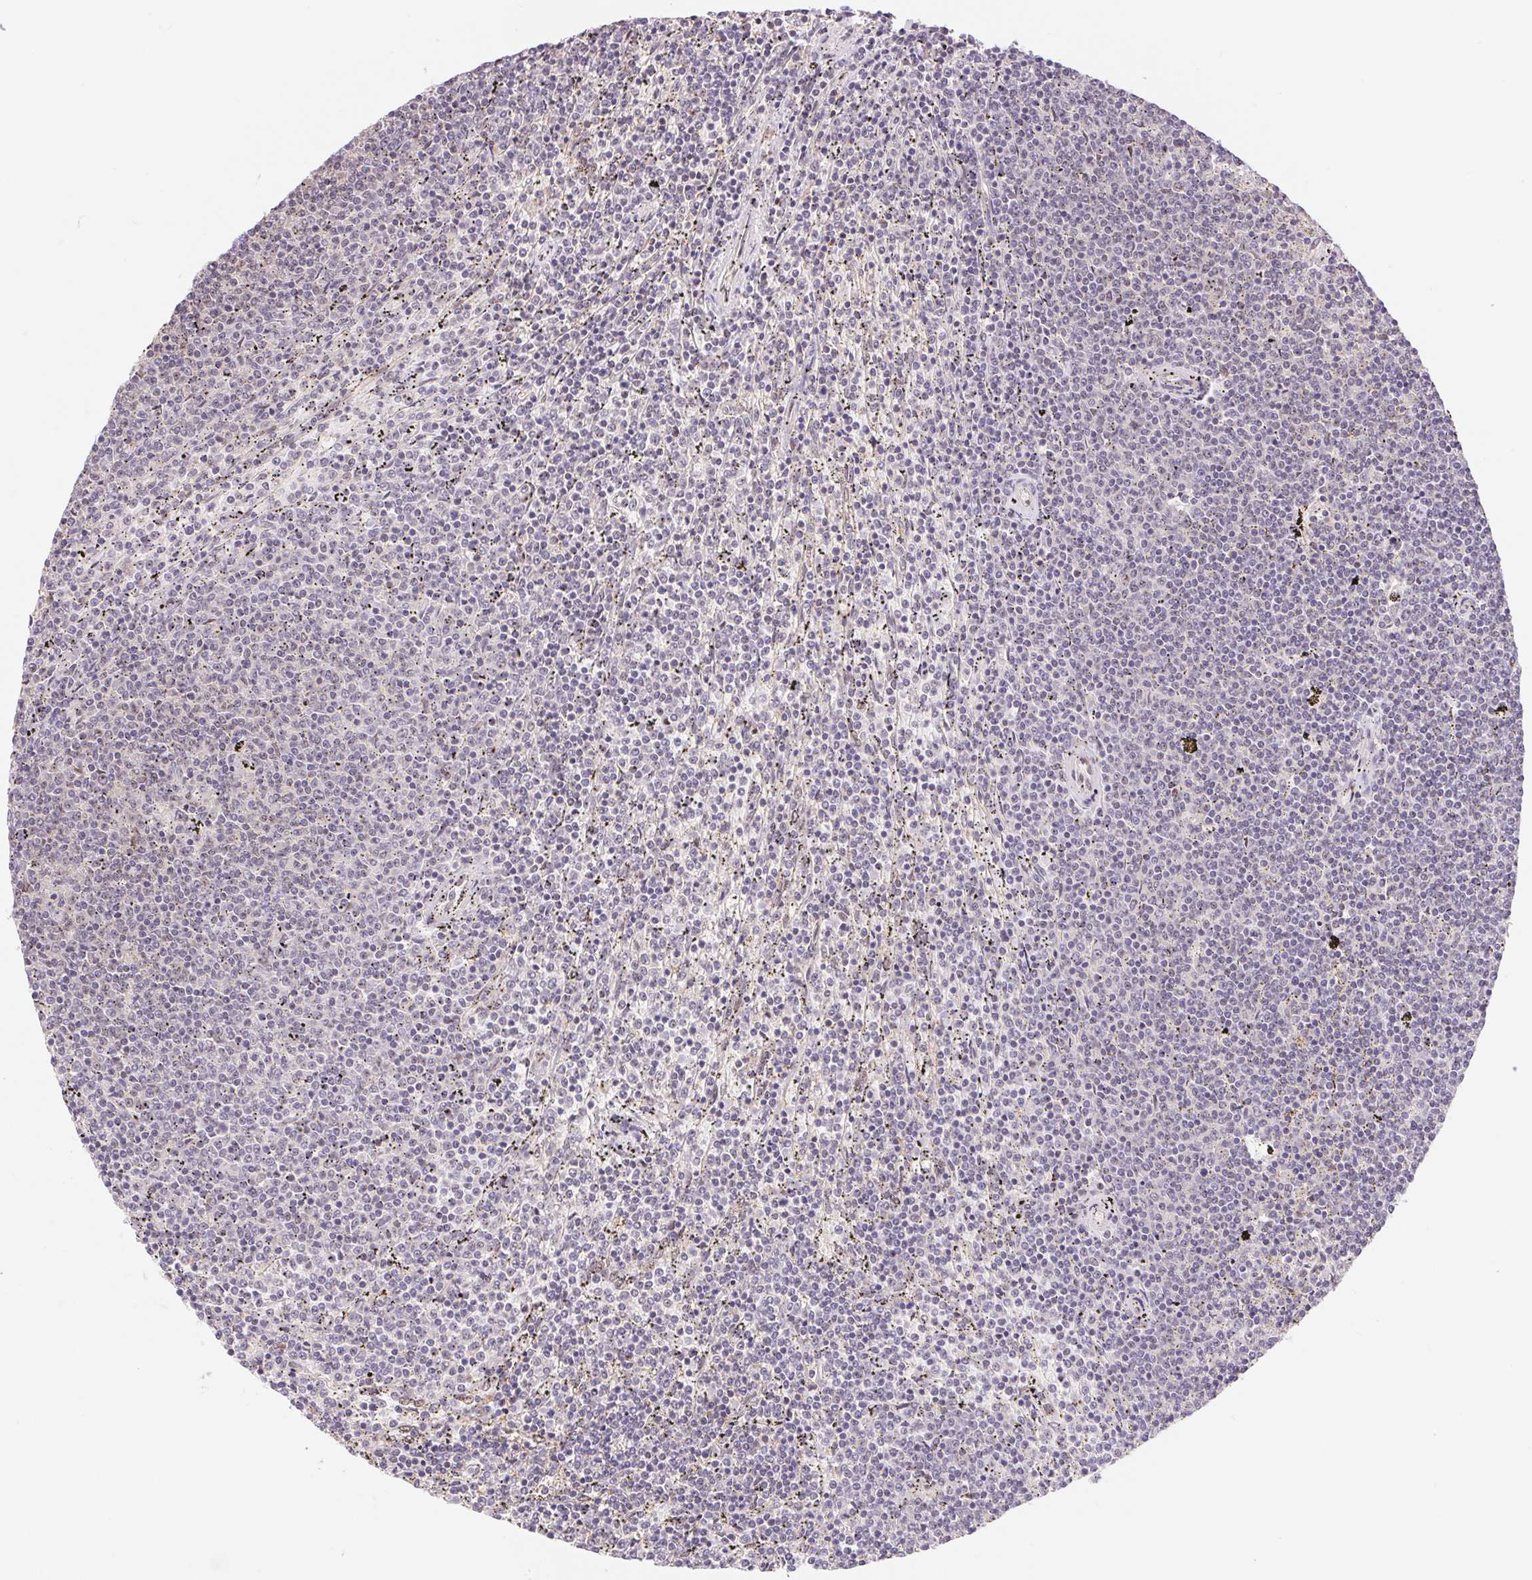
{"staining": {"intensity": "negative", "quantity": "none", "location": "none"}, "tissue": "lymphoma", "cell_type": "Tumor cells", "image_type": "cancer", "snomed": [{"axis": "morphology", "description": "Malignant lymphoma, non-Hodgkin's type, Low grade"}, {"axis": "topography", "description": "Spleen"}], "caption": "DAB (3,3'-diaminobenzidine) immunohistochemical staining of lymphoma displays no significant staining in tumor cells.", "gene": "CAND1", "patient": {"sex": "female", "age": 50}}